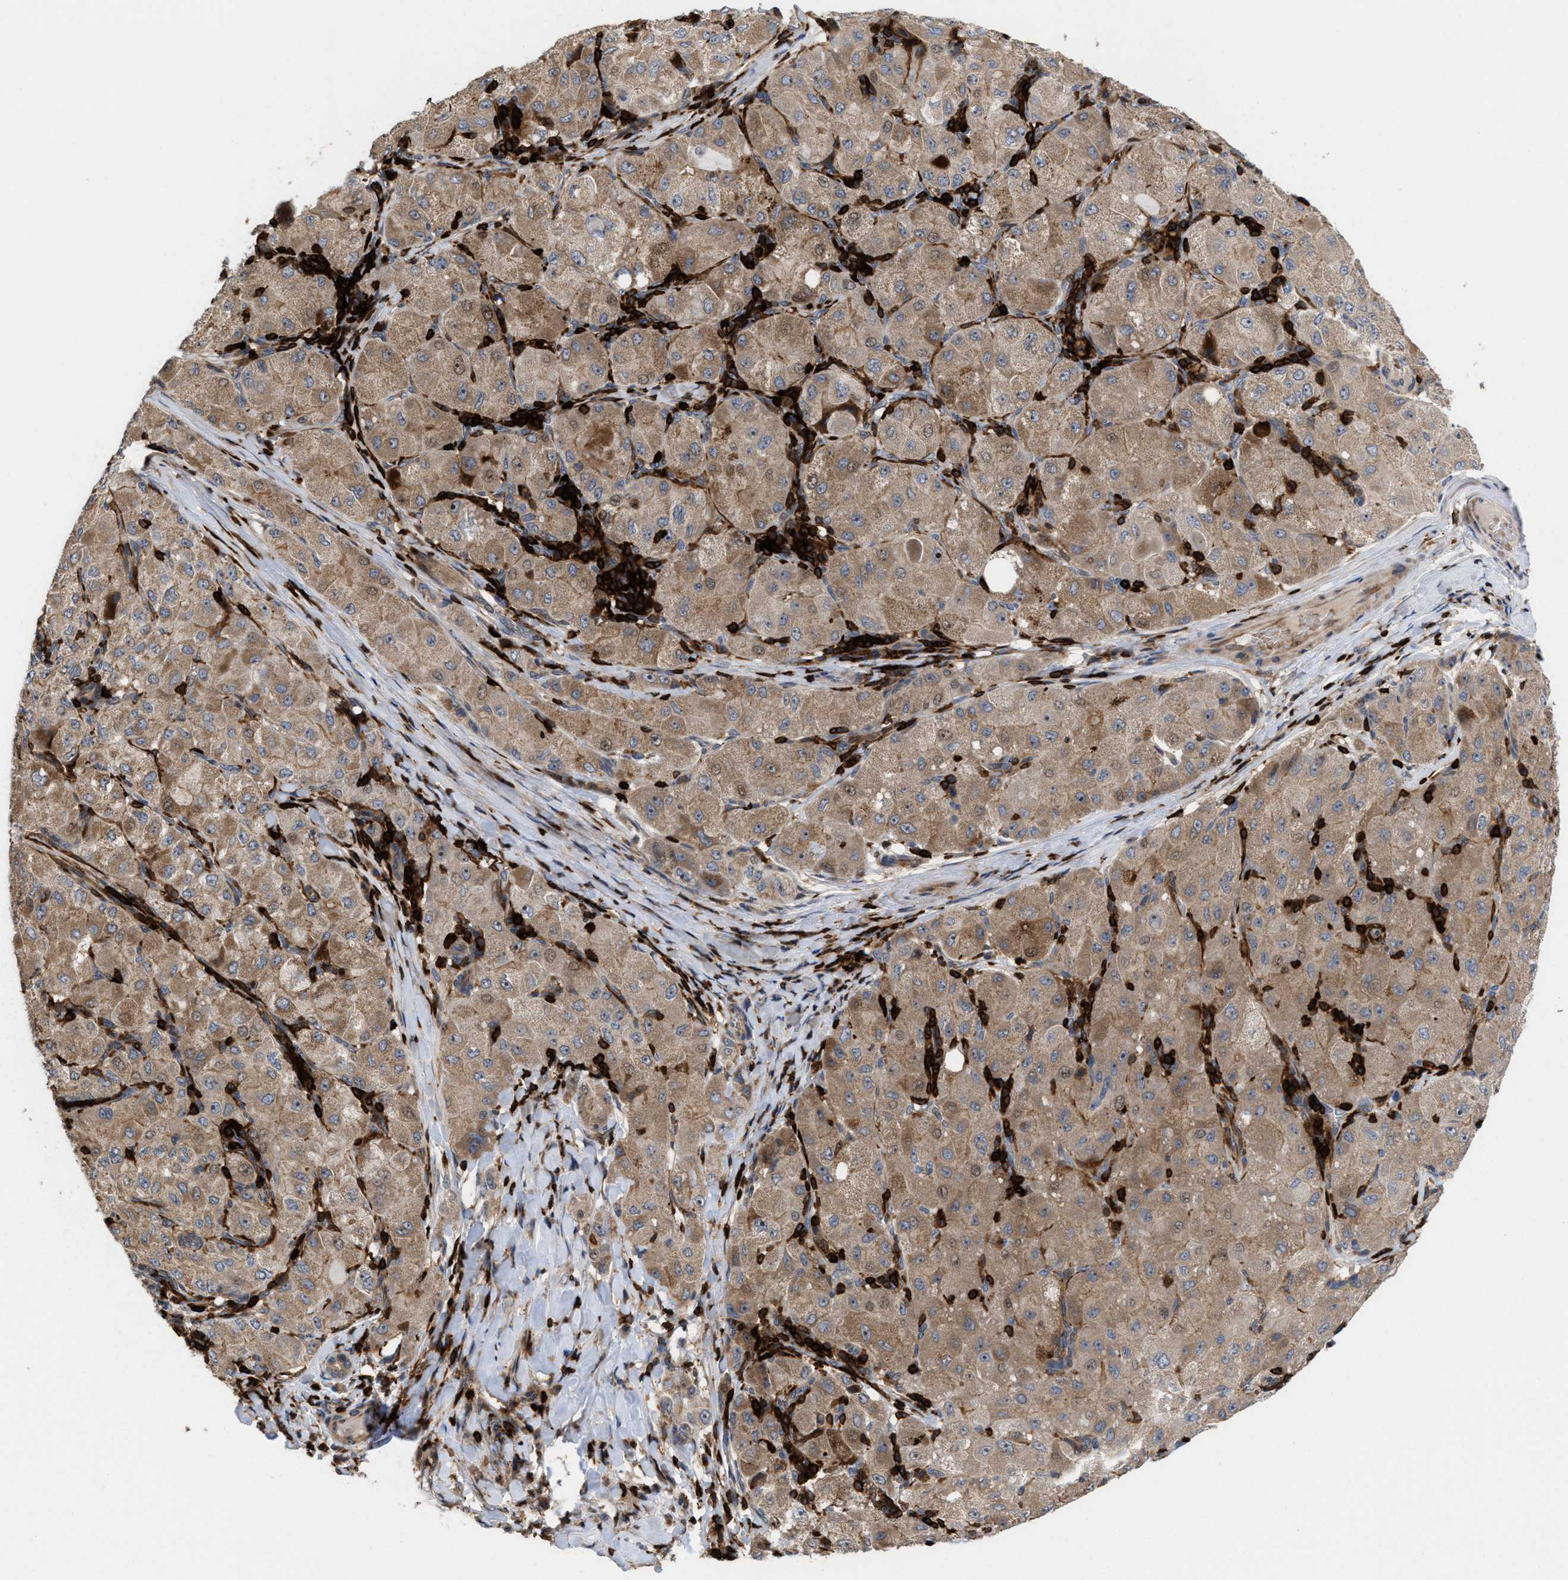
{"staining": {"intensity": "moderate", "quantity": ">75%", "location": "cytoplasmic/membranous,nuclear"}, "tissue": "liver cancer", "cell_type": "Tumor cells", "image_type": "cancer", "snomed": [{"axis": "morphology", "description": "Carcinoma, Hepatocellular, NOS"}, {"axis": "topography", "description": "Liver"}], "caption": "IHC of liver cancer (hepatocellular carcinoma) reveals medium levels of moderate cytoplasmic/membranous and nuclear expression in about >75% of tumor cells.", "gene": "PTPRE", "patient": {"sex": "male", "age": 80}}